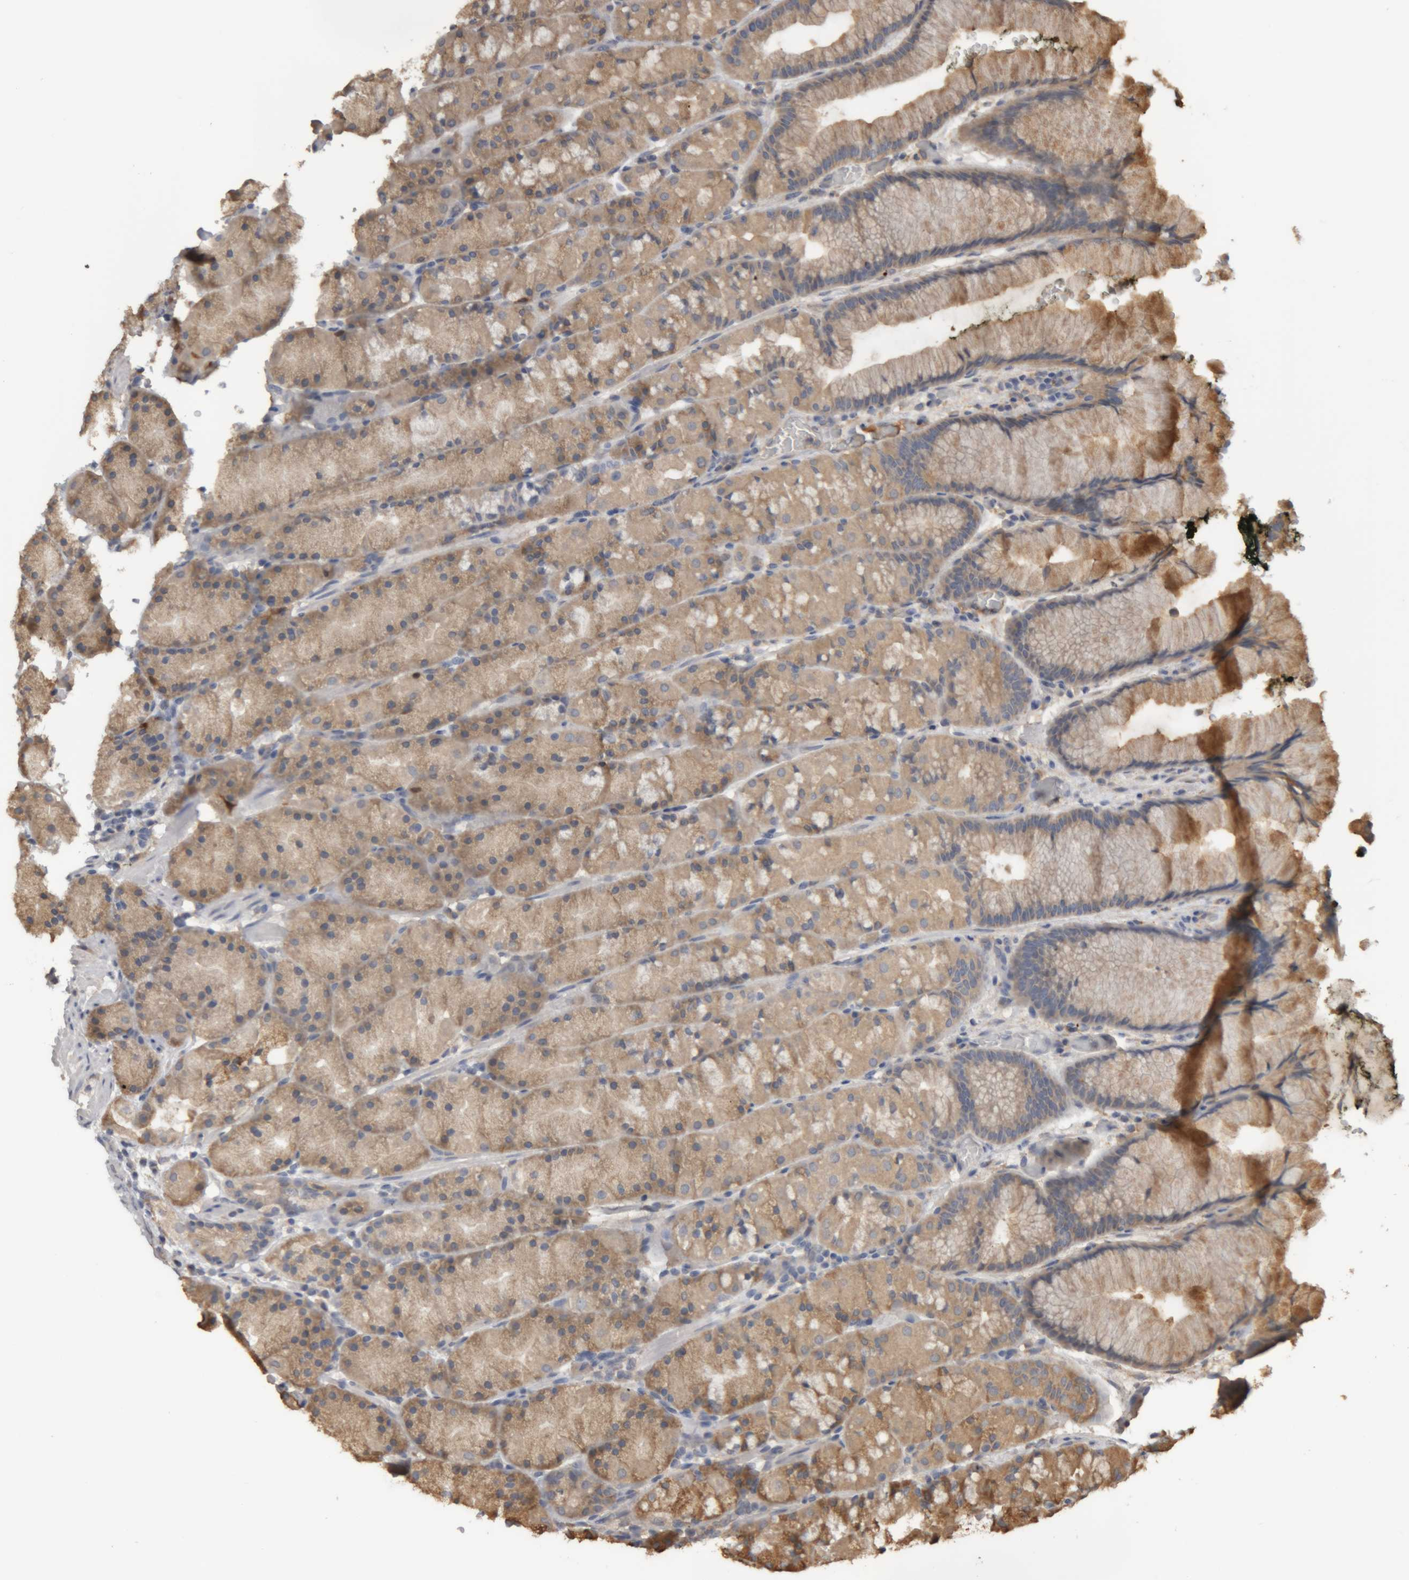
{"staining": {"intensity": "weak", "quantity": ">75%", "location": "cytoplasmic/membranous"}, "tissue": "stomach", "cell_type": "Glandular cells", "image_type": "normal", "snomed": [{"axis": "morphology", "description": "Normal tissue, NOS"}, {"axis": "topography", "description": "Stomach, upper"}, {"axis": "topography", "description": "Stomach"}], "caption": "Glandular cells show low levels of weak cytoplasmic/membranous staining in about >75% of cells in unremarkable human stomach.", "gene": "TMED7", "patient": {"sex": "male", "age": 48}}